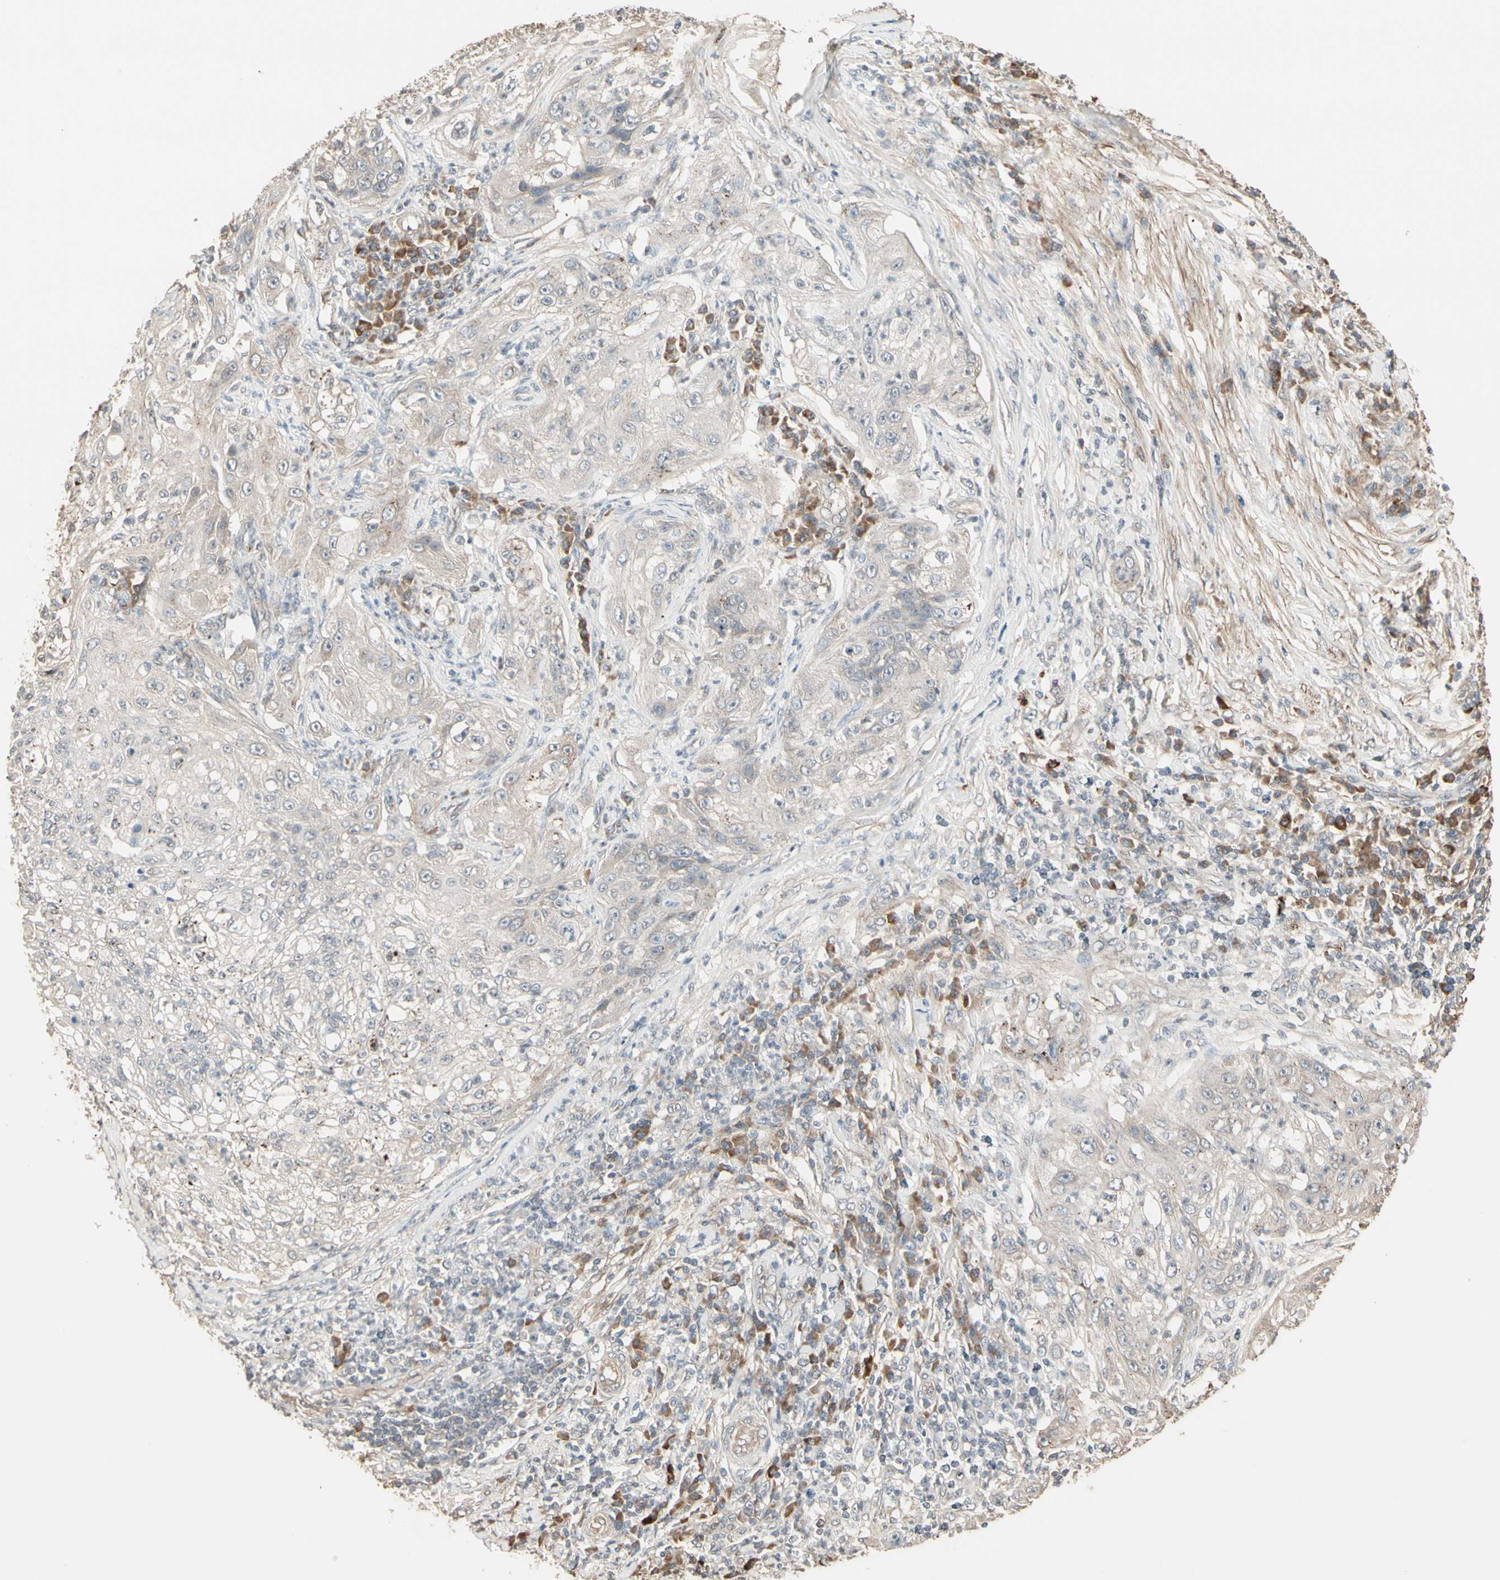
{"staining": {"intensity": "negative", "quantity": "none", "location": "none"}, "tissue": "lung cancer", "cell_type": "Tumor cells", "image_type": "cancer", "snomed": [{"axis": "morphology", "description": "Inflammation, NOS"}, {"axis": "morphology", "description": "Squamous cell carcinoma, NOS"}, {"axis": "topography", "description": "Lymph node"}, {"axis": "topography", "description": "Soft tissue"}, {"axis": "topography", "description": "Lung"}], "caption": "High magnification brightfield microscopy of lung squamous cell carcinoma stained with DAB (3,3'-diaminobenzidine) (brown) and counterstained with hematoxylin (blue): tumor cells show no significant positivity.", "gene": "GALNT3", "patient": {"sex": "male", "age": 66}}